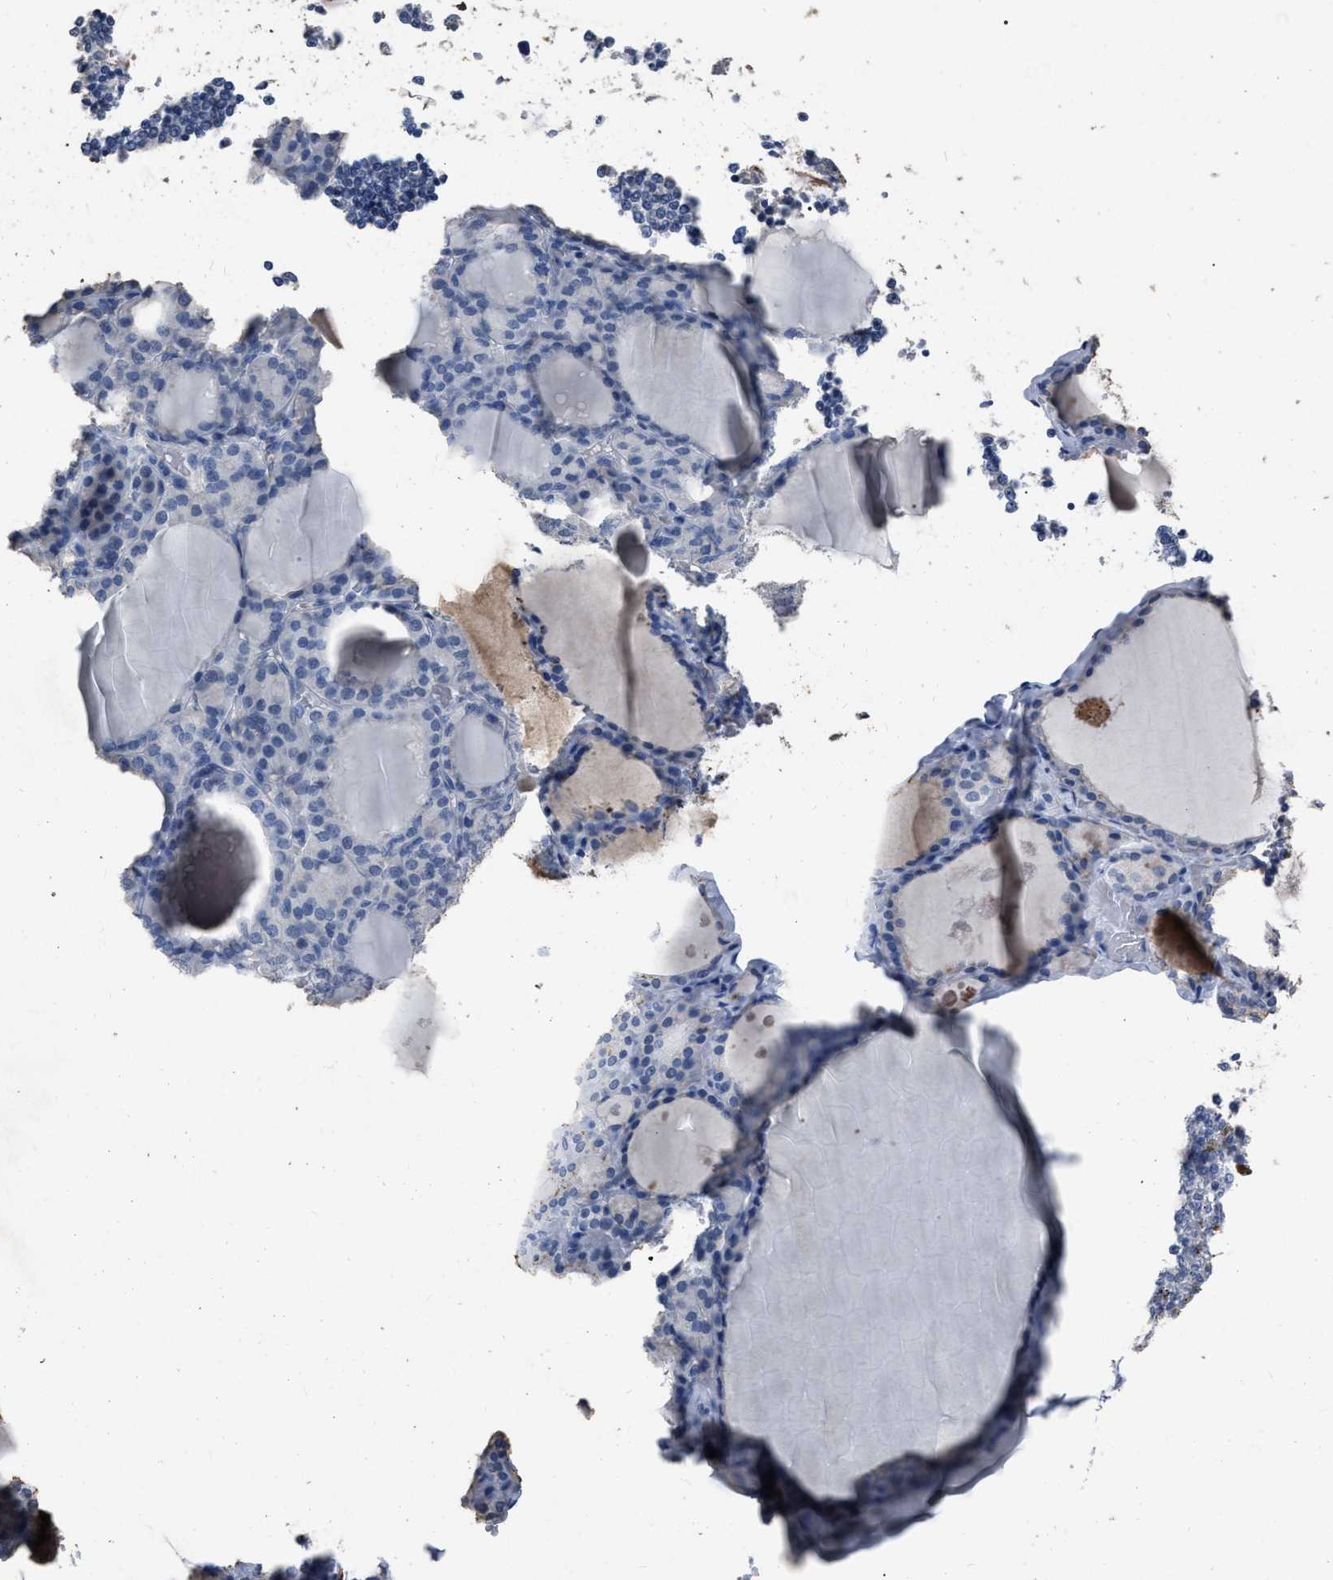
{"staining": {"intensity": "moderate", "quantity": "<25%", "location": "cytoplasmic/membranous"}, "tissue": "thyroid gland", "cell_type": "Glandular cells", "image_type": "normal", "snomed": [{"axis": "morphology", "description": "Normal tissue, NOS"}, {"axis": "topography", "description": "Thyroid gland"}], "caption": "A brown stain labels moderate cytoplasmic/membranous staining of a protein in glandular cells of benign human thyroid gland. The protein is stained brown, and the nuclei are stained in blue (DAB (3,3'-diaminobenzidine) IHC with brightfield microscopy, high magnification).", "gene": "HABP2", "patient": {"sex": "male", "age": 56}}